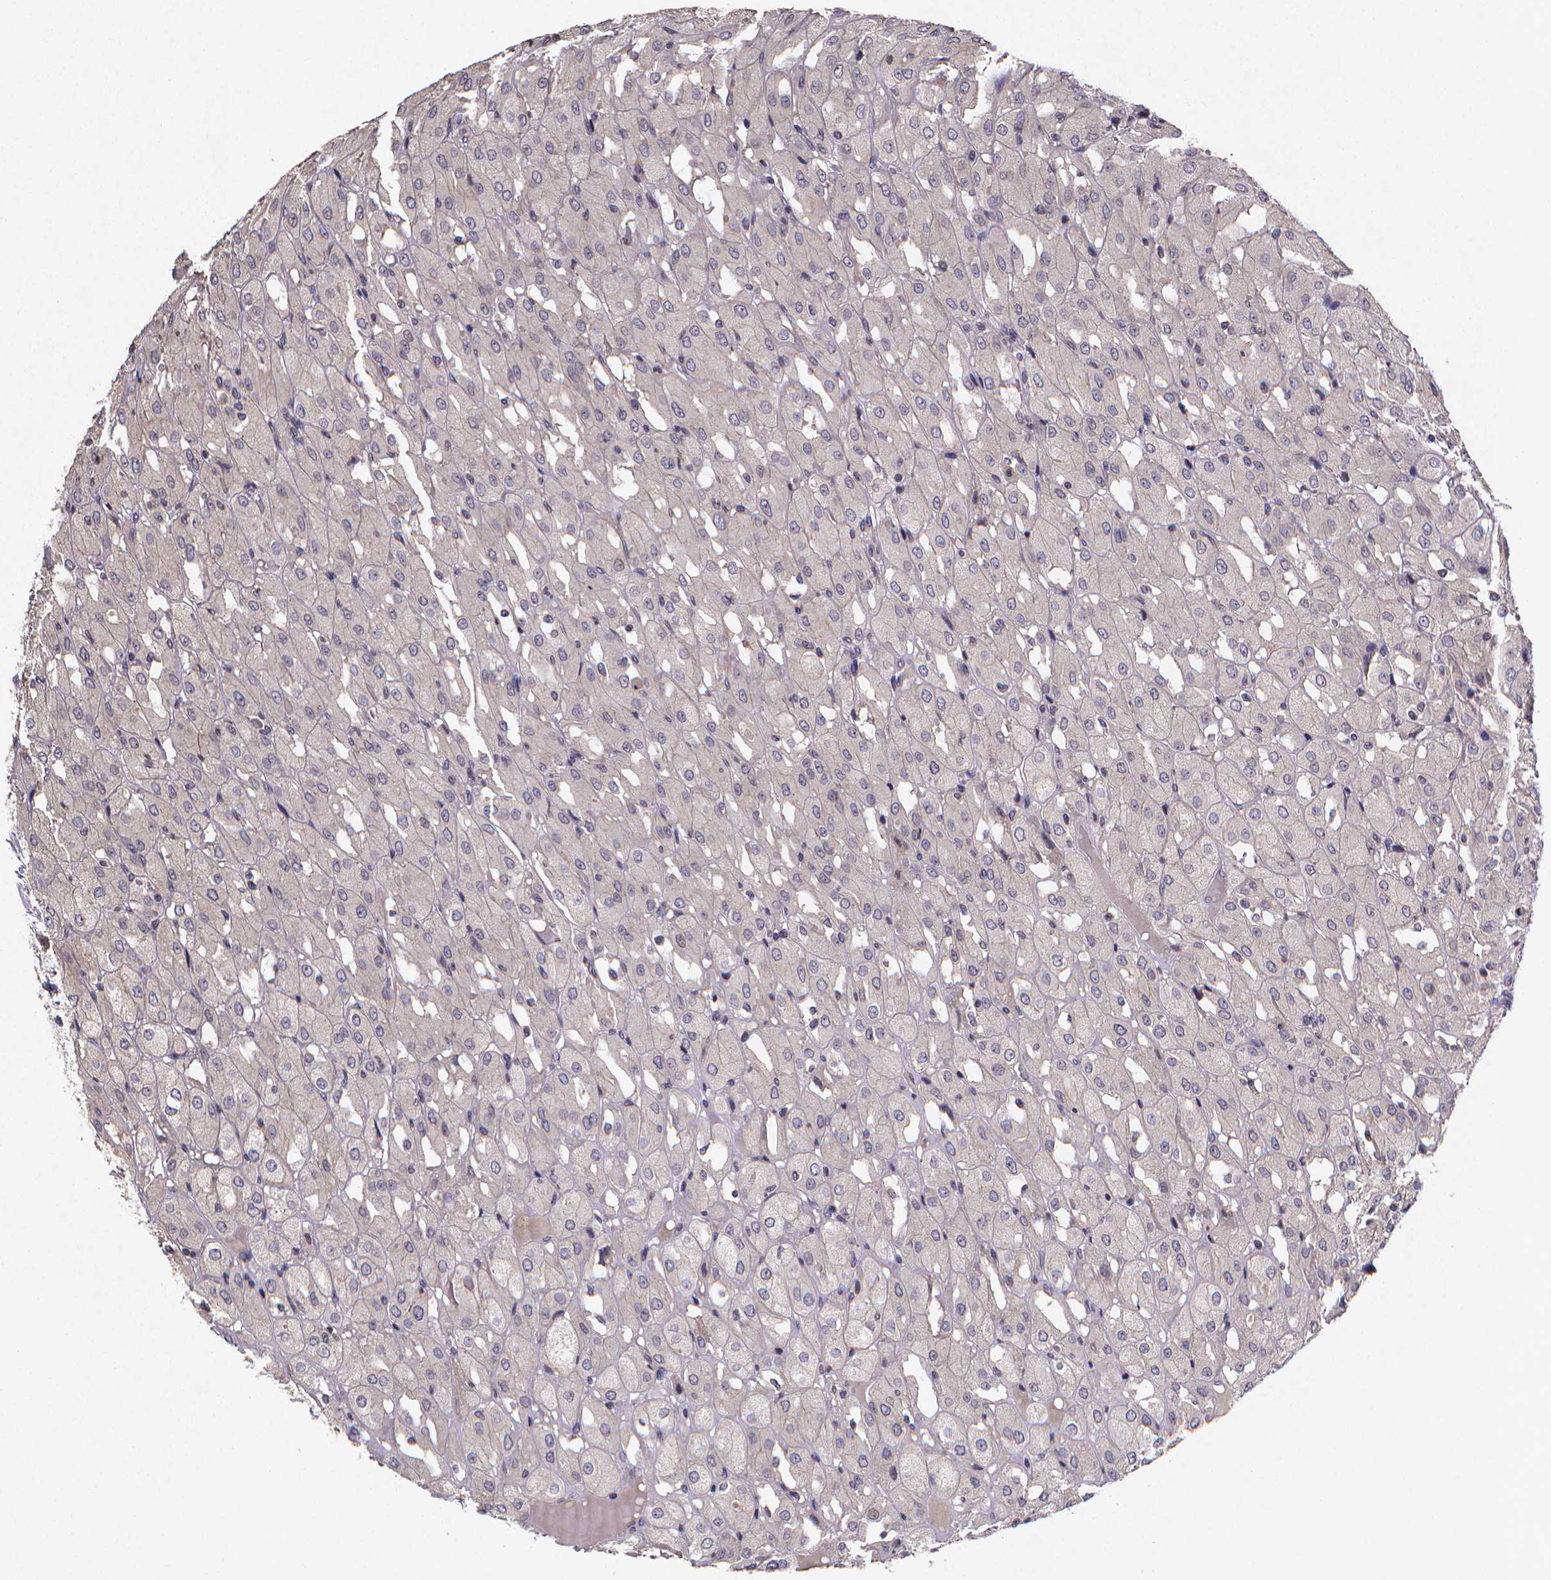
{"staining": {"intensity": "negative", "quantity": "none", "location": "none"}, "tissue": "renal cancer", "cell_type": "Tumor cells", "image_type": "cancer", "snomed": [{"axis": "morphology", "description": "Adenocarcinoma, NOS"}, {"axis": "topography", "description": "Kidney"}], "caption": "High power microscopy image of an immunohistochemistry (IHC) image of adenocarcinoma (renal), revealing no significant staining in tumor cells. (Brightfield microscopy of DAB (3,3'-diaminobenzidine) IHC at high magnification).", "gene": "TP73", "patient": {"sex": "male", "age": 72}}